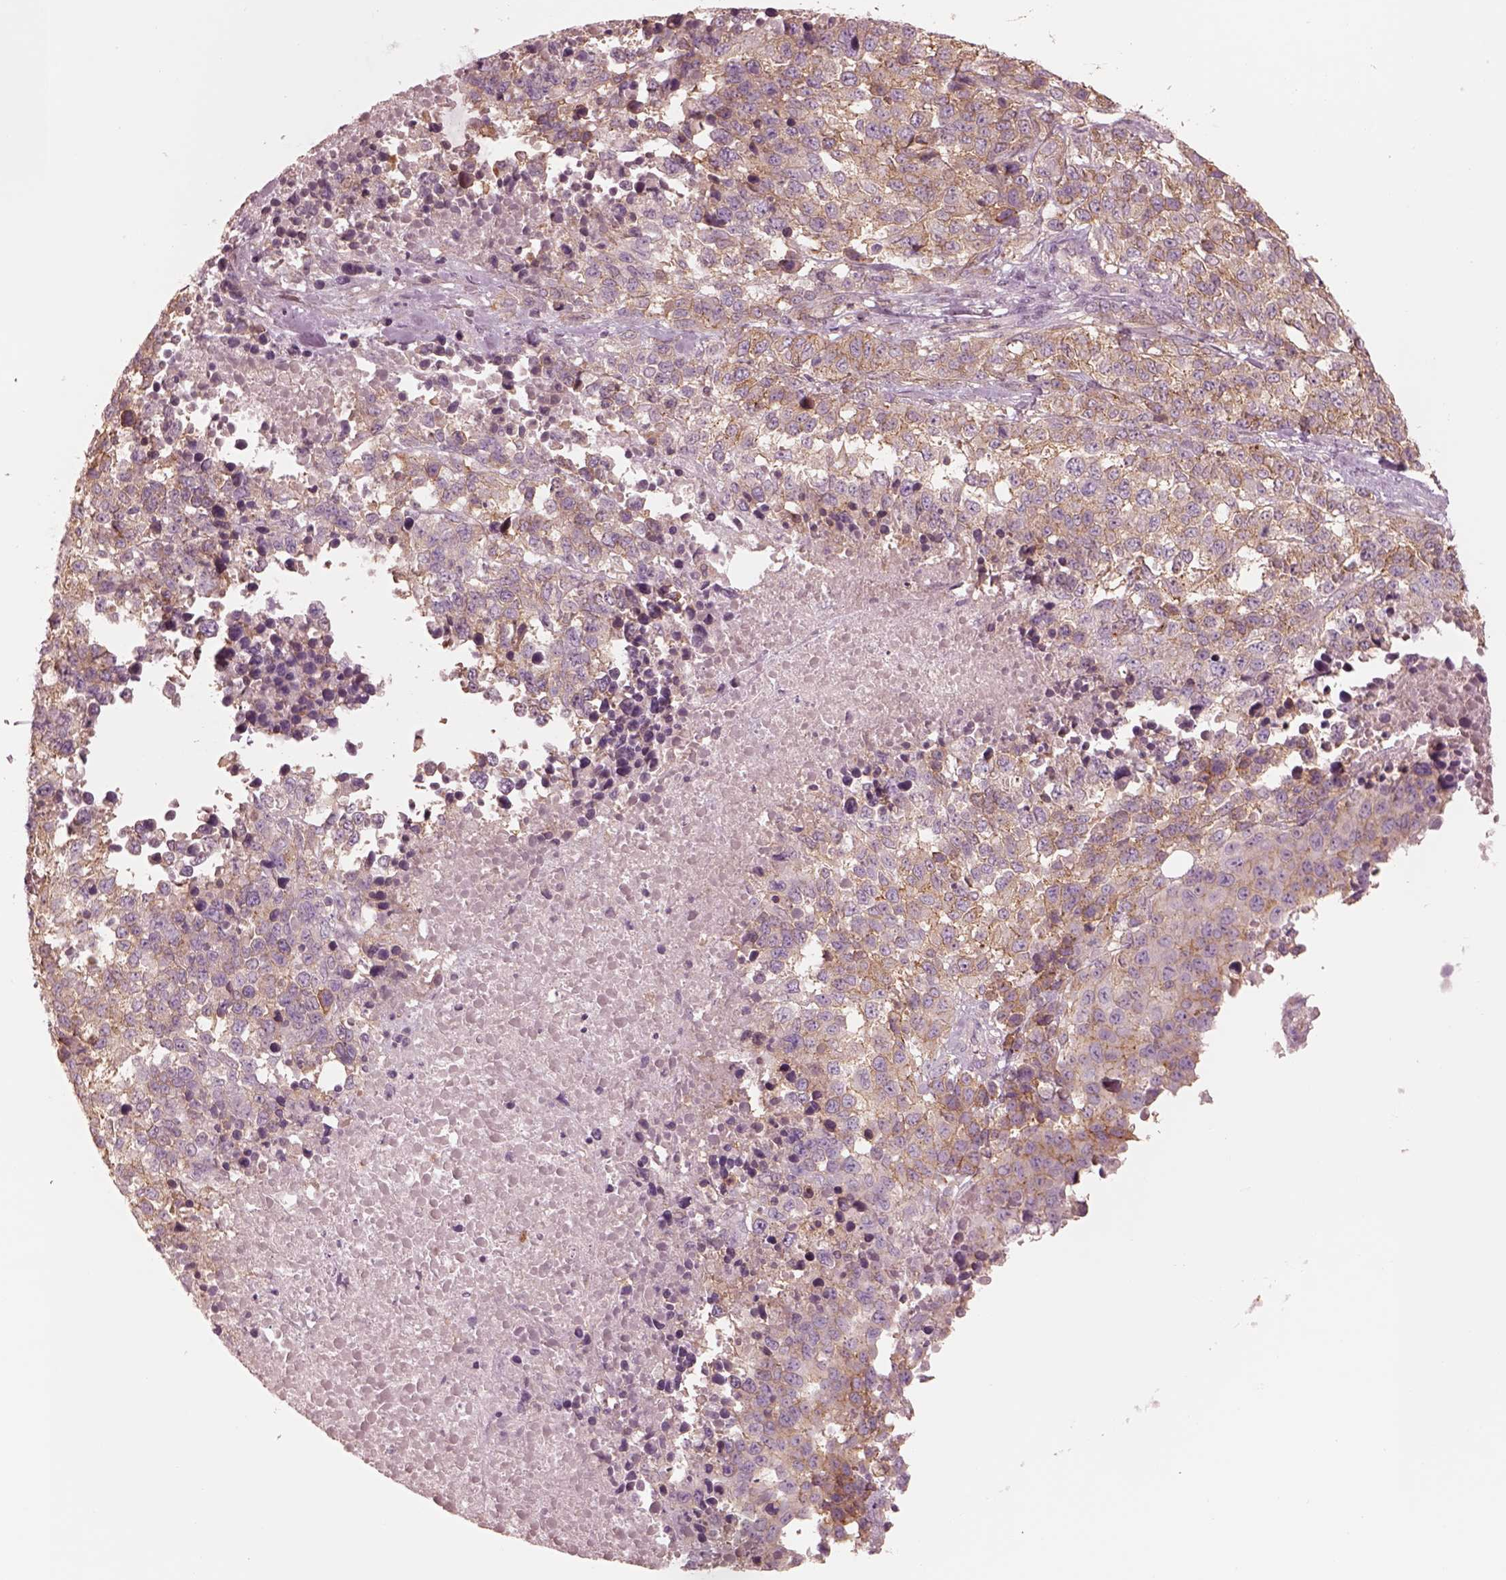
{"staining": {"intensity": "weak", "quantity": ">75%", "location": "cytoplasmic/membranous"}, "tissue": "melanoma", "cell_type": "Tumor cells", "image_type": "cancer", "snomed": [{"axis": "morphology", "description": "Malignant melanoma, Metastatic site"}, {"axis": "topography", "description": "Skin"}], "caption": "The micrograph exhibits immunohistochemical staining of melanoma. There is weak cytoplasmic/membranous positivity is appreciated in approximately >75% of tumor cells. The protein of interest is stained brown, and the nuclei are stained in blue (DAB IHC with brightfield microscopy, high magnification).", "gene": "GPRIN1", "patient": {"sex": "male", "age": 84}}